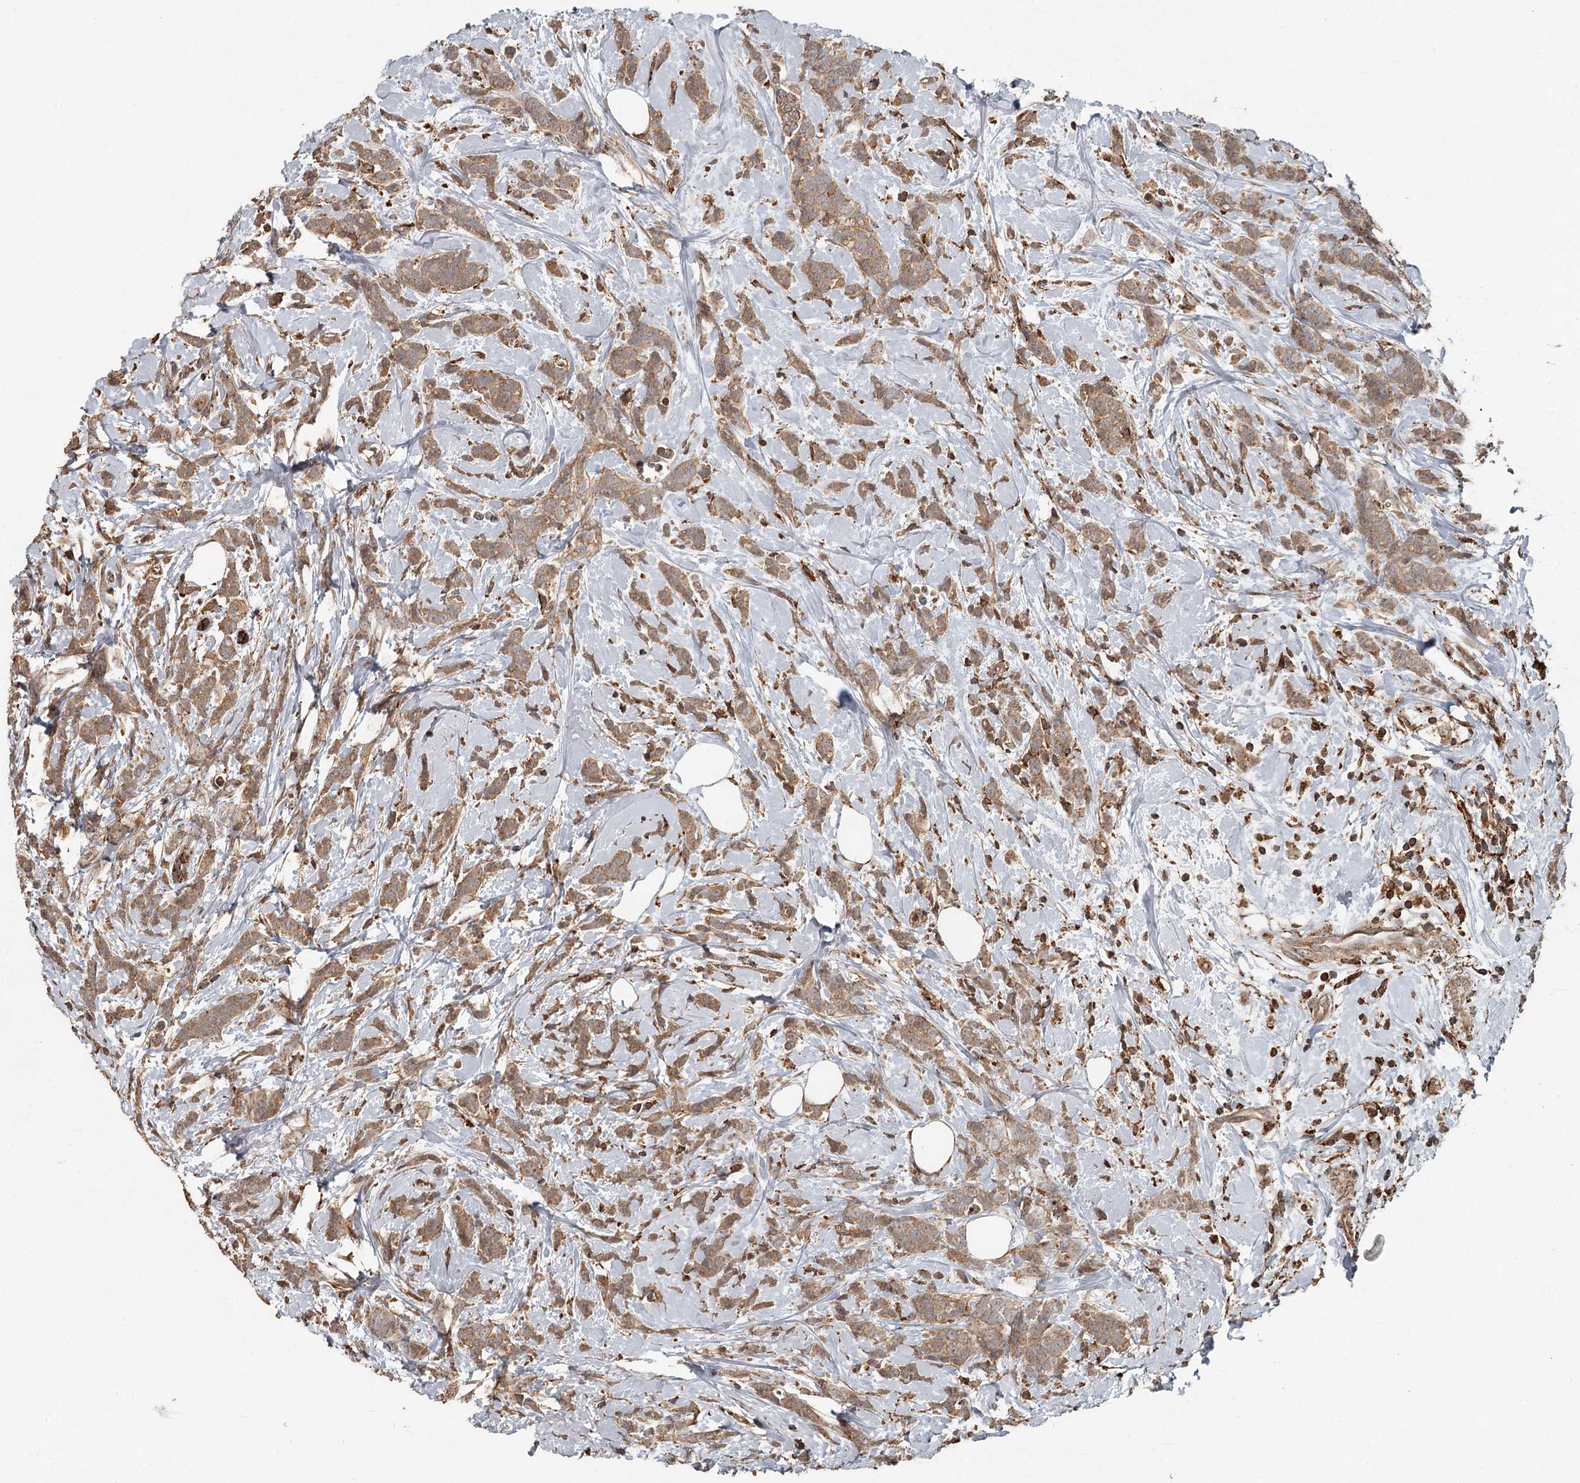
{"staining": {"intensity": "moderate", "quantity": ">75%", "location": "cytoplasmic/membranous"}, "tissue": "breast cancer", "cell_type": "Tumor cells", "image_type": "cancer", "snomed": [{"axis": "morphology", "description": "Lobular carcinoma"}, {"axis": "topography", "description": "Breast"}], "caption": "Tumor cells display medium levels of moderate cytoplasmic/membranous expression in approximately >75% of cells in human breast lobular carcinoma.", "gene": "FAXC", "patient": {"sex": "female", "age": 58}}